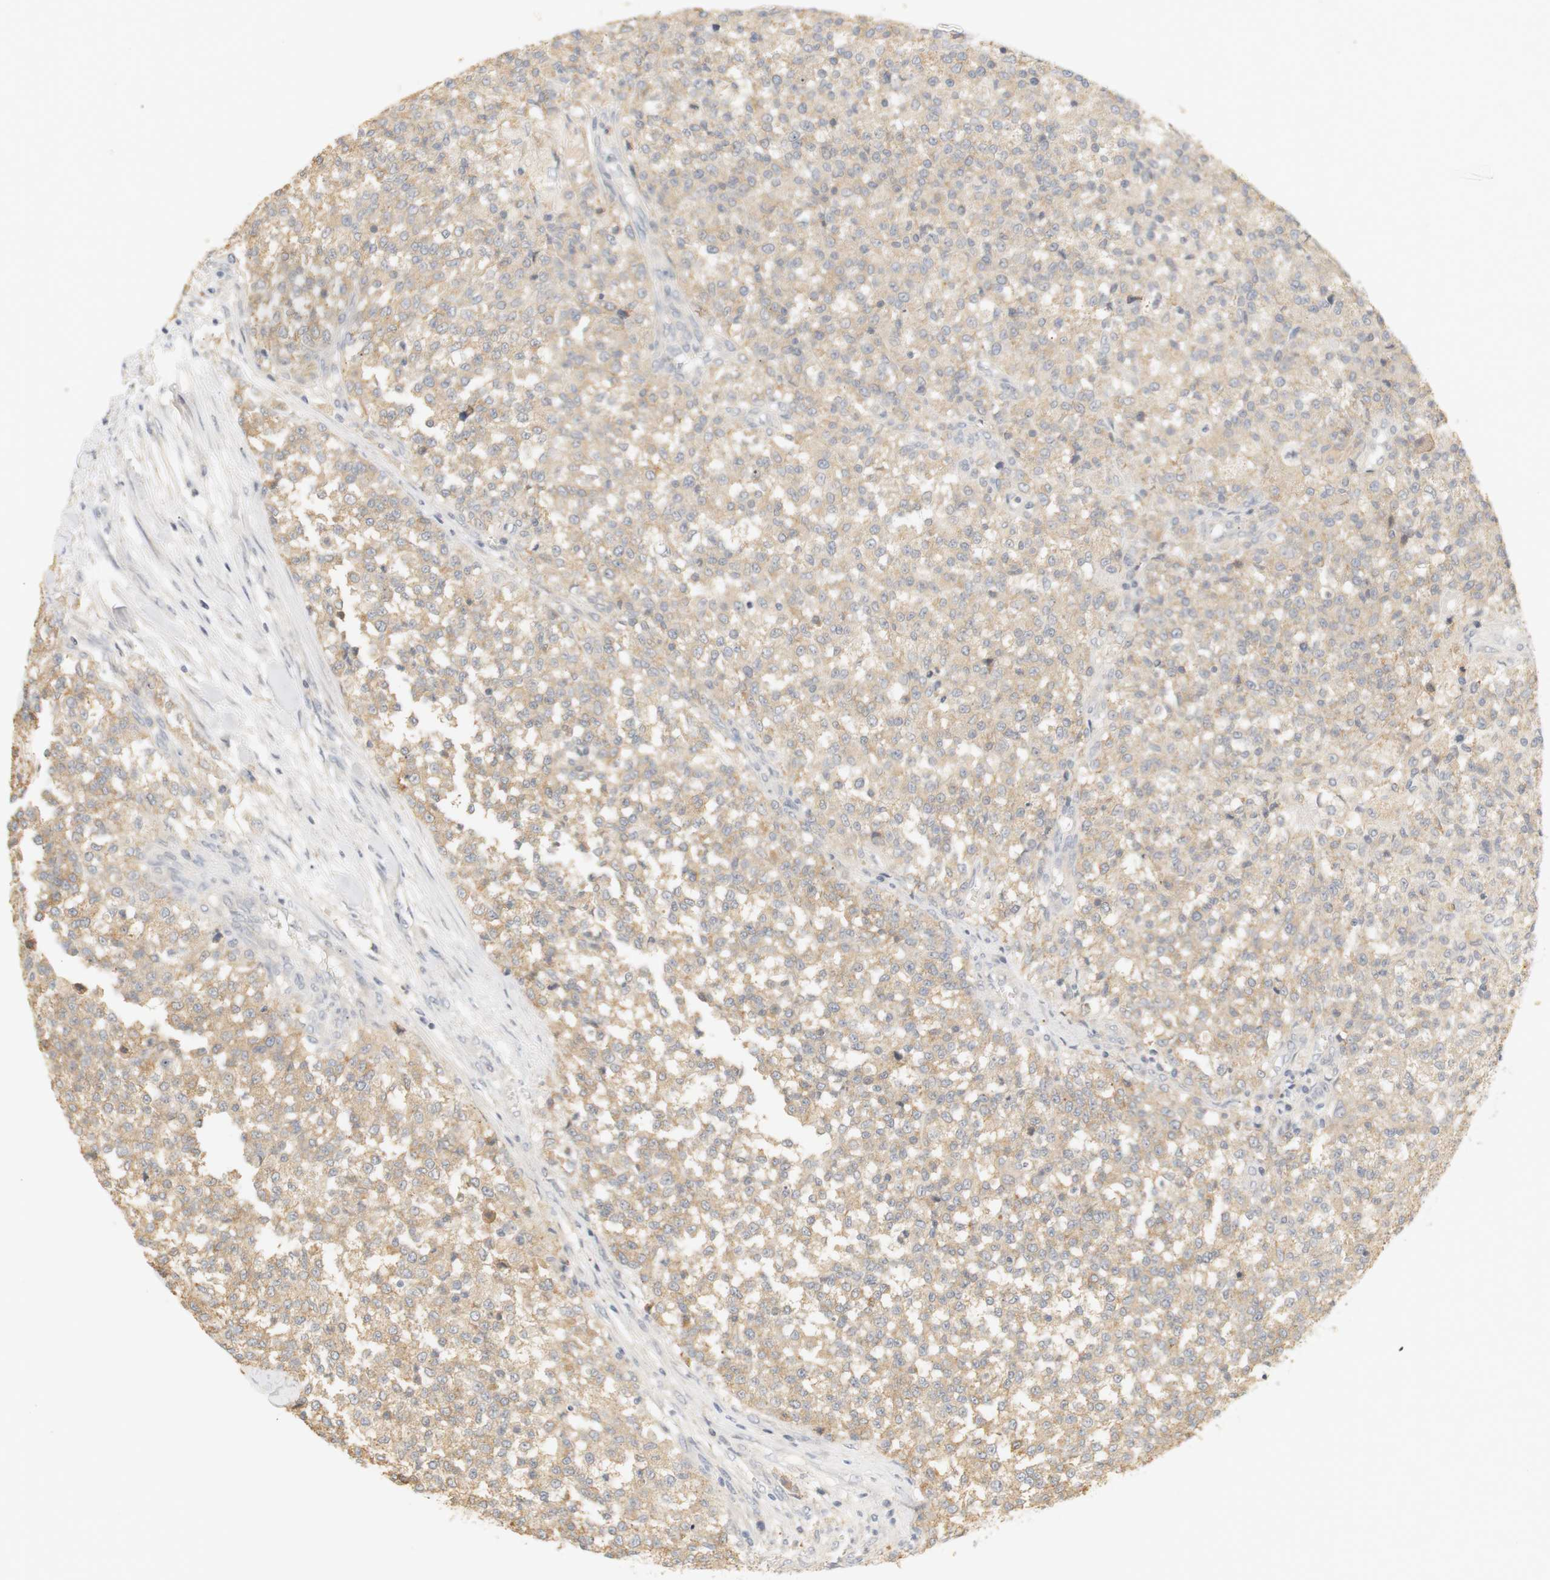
{"staining": {"intensity": "weak", "quantity": ">75%", "location": "cytoplasmic/membranous"}, "tissue": "testis cancer", "cell_type": "Tumor cells", "image_type": "cancer", "snomed": [{"axis": "morphology", "description": "Seminoma, NOS"}, {"axis": "topography", "description": "Testis"}], "caption": "Testis cancer tissue displays weak cytoplasmic/membranous positivity in about >75% of tumor cells, visualized by immunohistochemistry.", "gene": "RTN3", "patient": {"sex": "male", "age": 59}}